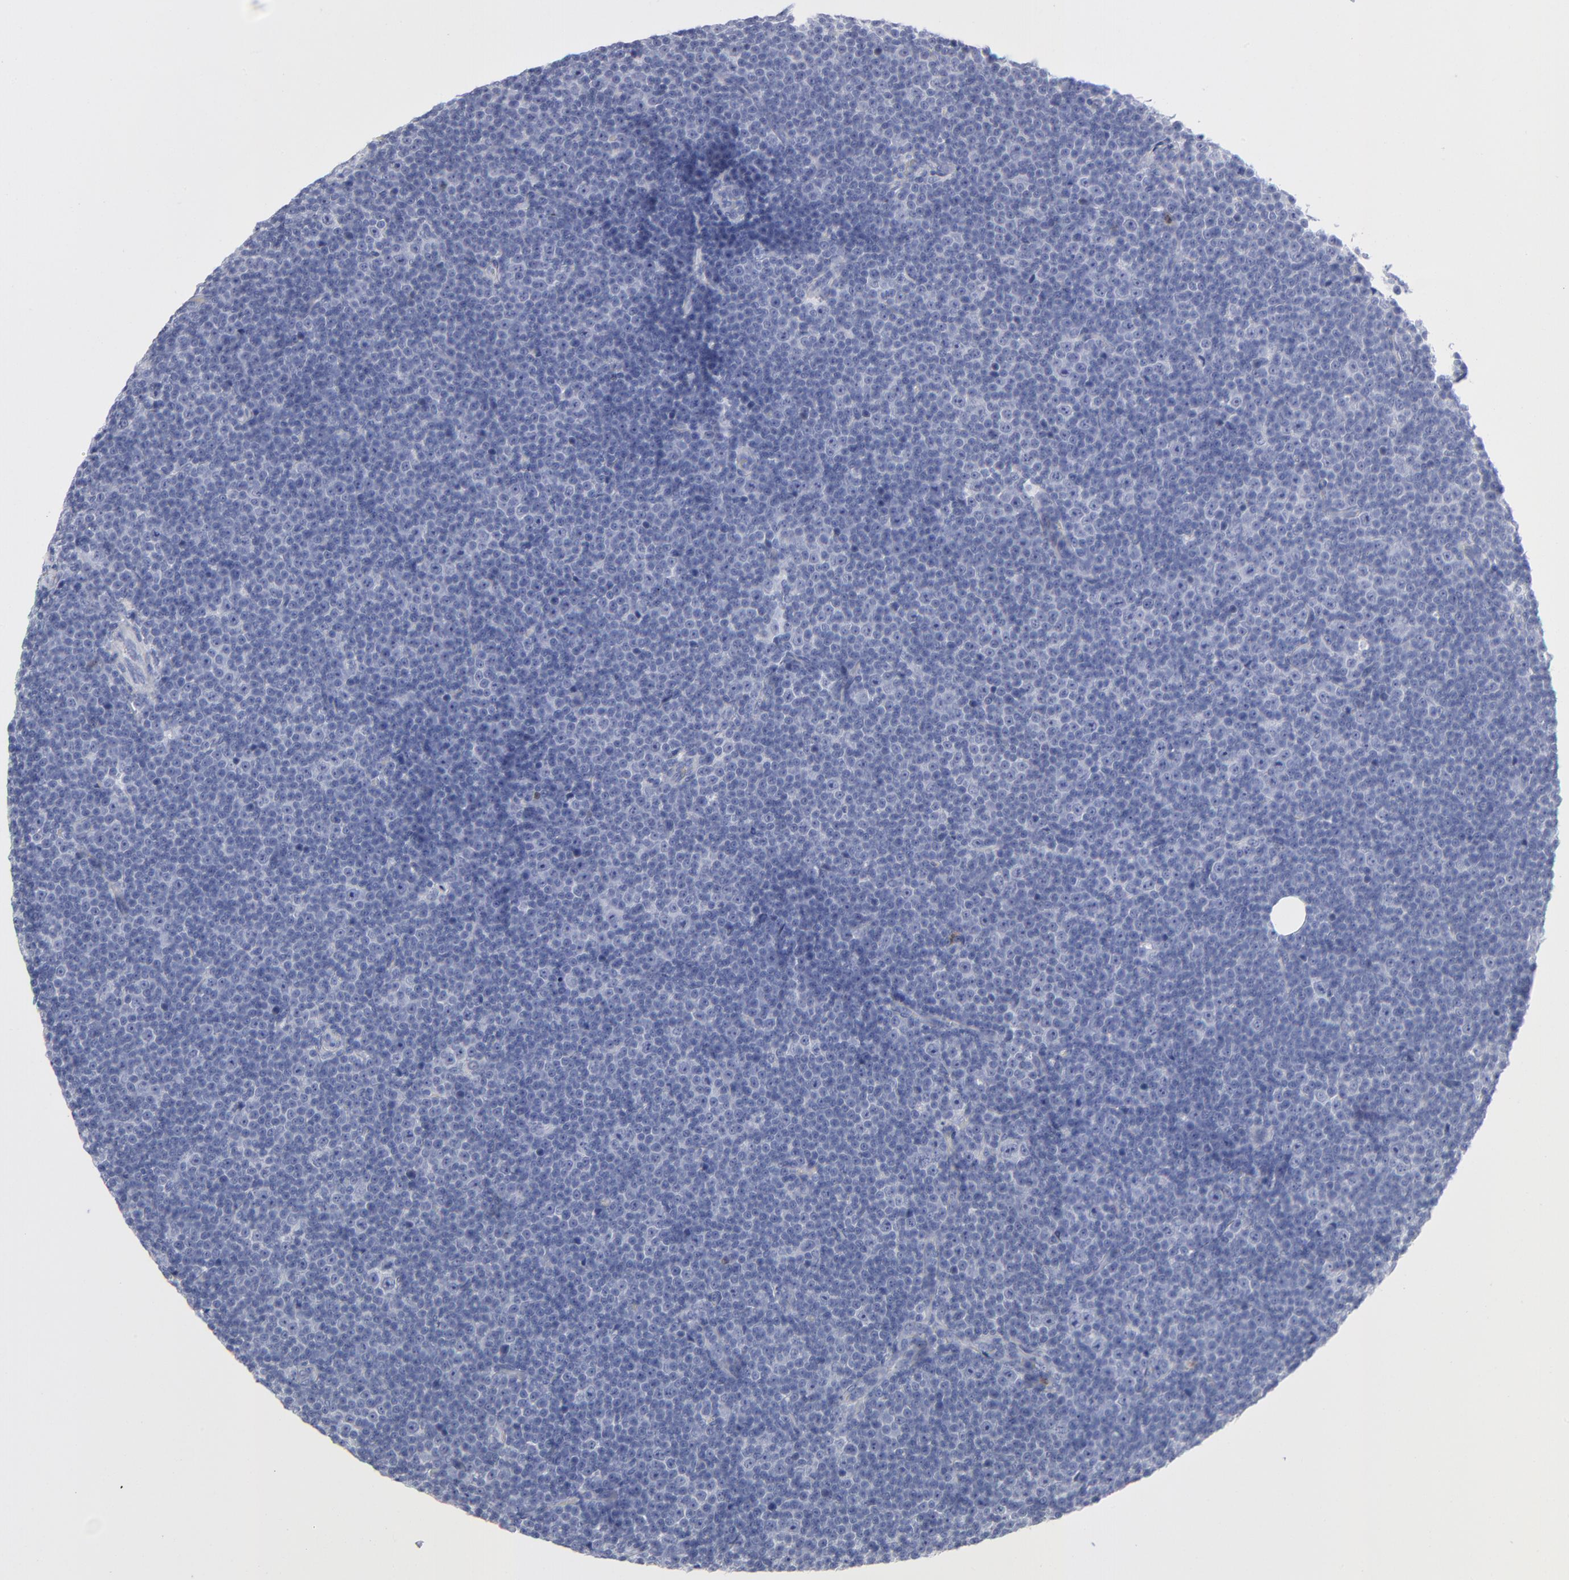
{"staining": {"intensity": "negative", "quantity": "none", "location": "none"}, "tissue": "lymphoma", "cell_type": "Tumor cells", "image_type": "cancer", "snomed": [{"axis": "morphology", "description": "Malignant lymphoma, non-Hodgkin's type, Low grade"}, {"axis": "topography", "description": "Lymph node"}], "caption": "Immunohistochemistry (IHC) photomicrograph of human lymphoma stained for a protein (brown), which demonstrates no expression in tumor cells.", "gene": "ARG1", "patient": {"sex": "female", "age": 67}}